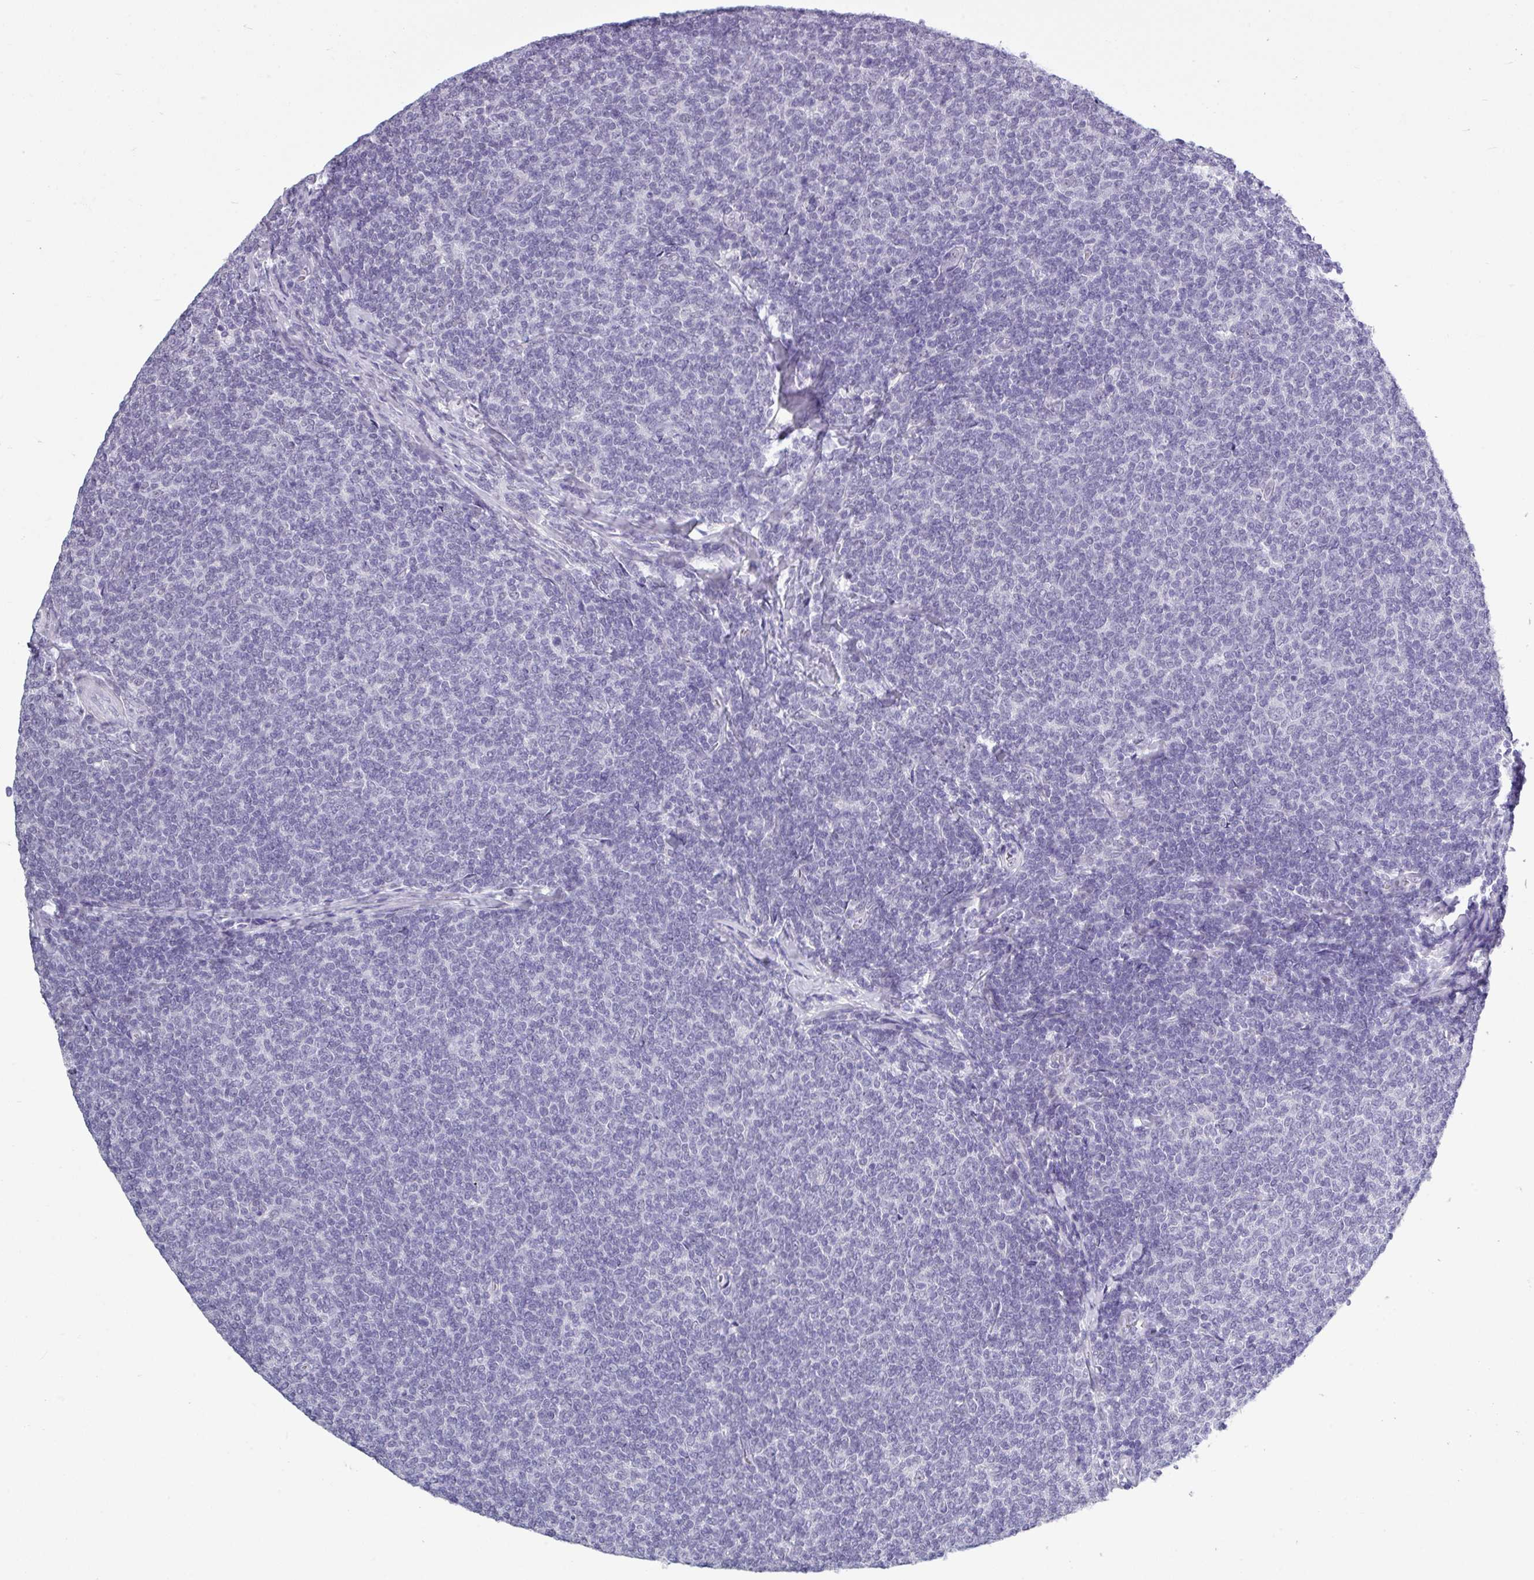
{"staining": {"intensity": "negative", "quantity": "none", "location": "none"}, "tissue": "lymphoma", "cell_type": "Tumor cells", "image_type": "cancer", "snomed": [{"axis": "morphology", "description": "Malignant lymphoma, non-Hodgkin's type, Low grade"}, {"axis": "topography", "description": "Lymph node"}], "caption": "Immunohistochemistry of human malignant lymphoma, non-Hodgkin's type (low-grade) reveals no staining in tumor cells.", "gene": "SRGAP1", "patient": {"sex": "male", "age": 52}}